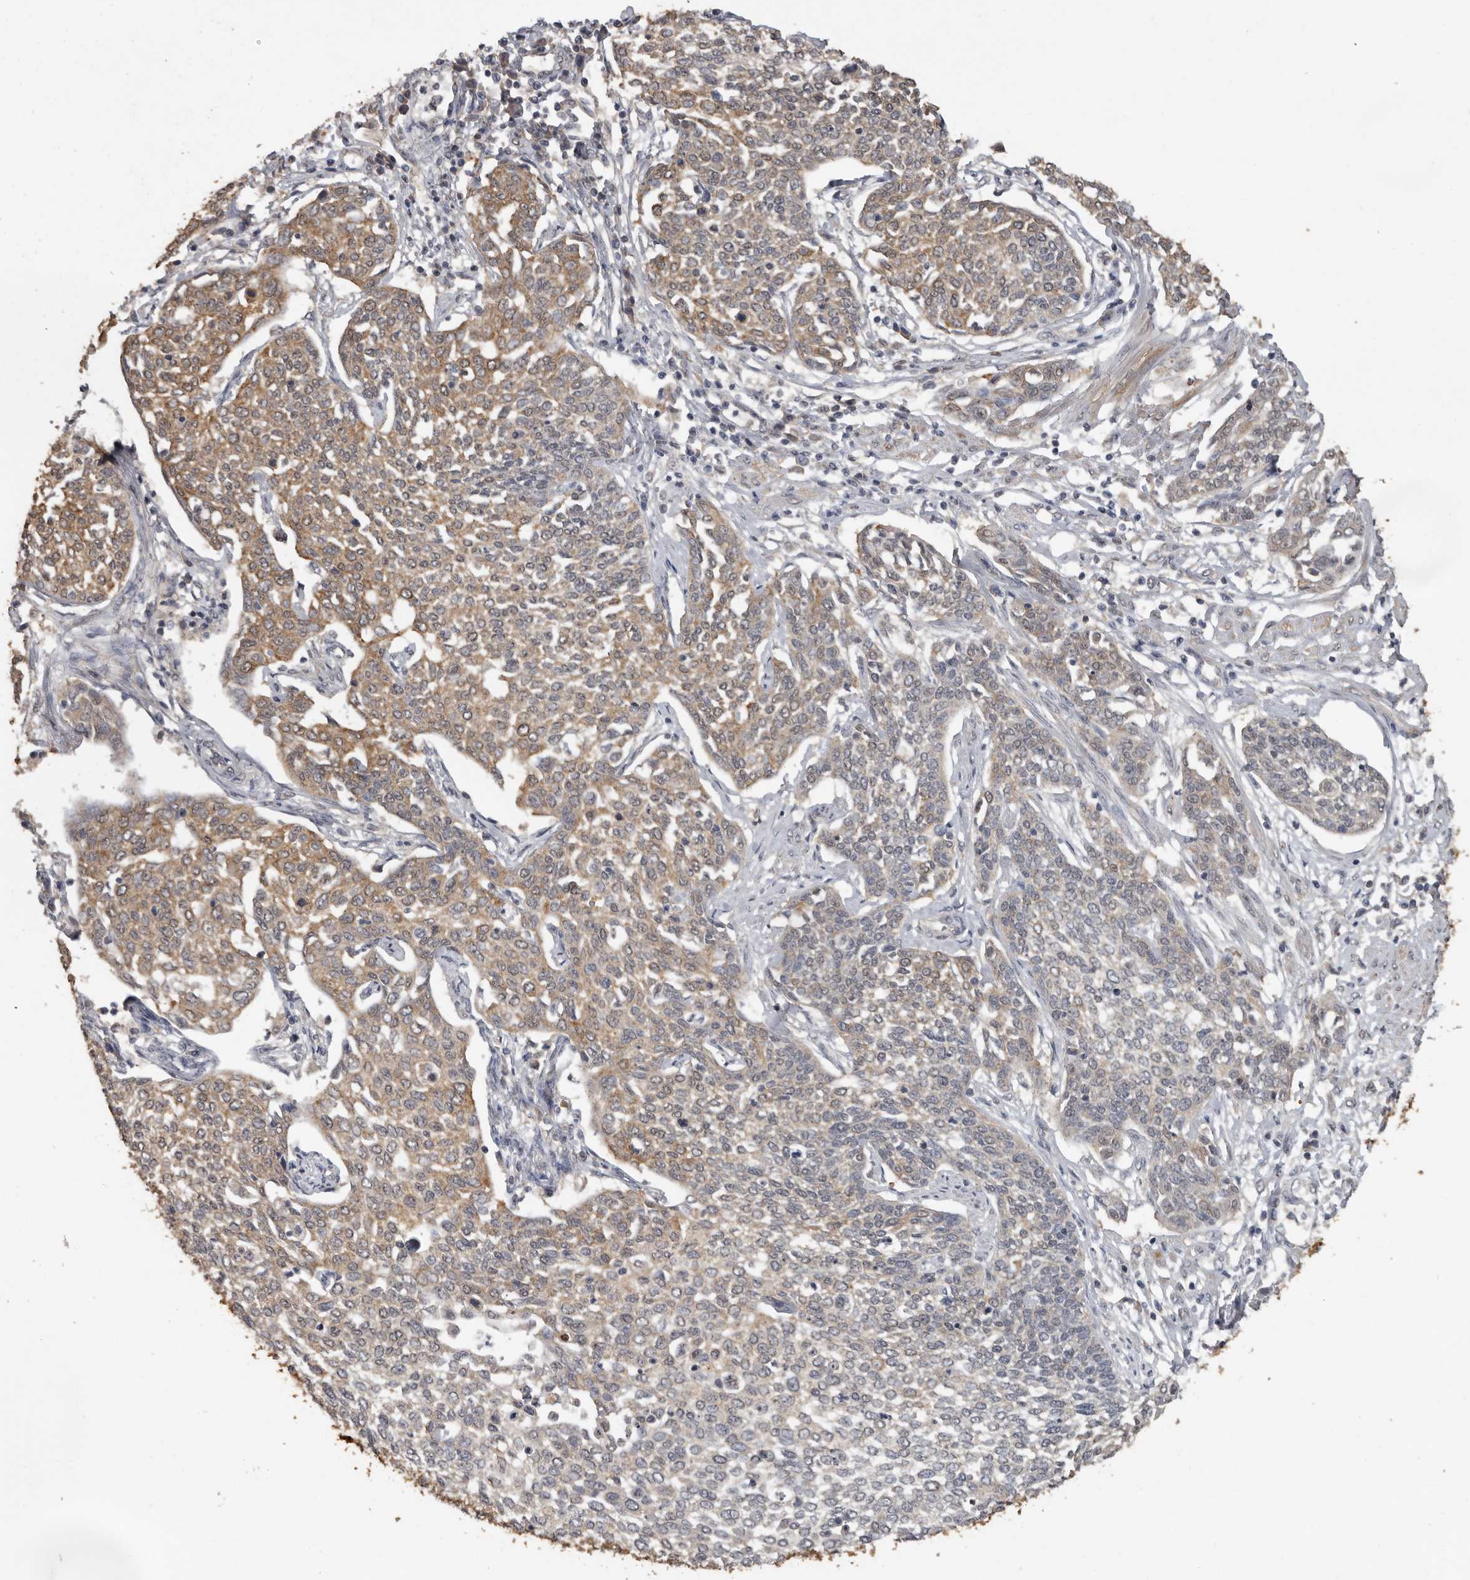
{"staining": {"intensity": "moderate", "quantity": ">75%", "location": "cytoplasmic/membranous"}, "tissue": "cervical cancer", "cell_type": "Tumor cells", "image_type": "cancer", "snomed": [{"axis": "morphology", "description": "Squamous cell carcinoma, NOS"}, {"axis": "topography", "description": "Cervix"}], "caption": "High-magnification brightfield microscopy of cervical cancer (squamous cell carcinoma) stained with DAB (brown) and counterstained with hematoxylin (blue). tumor cells exhibit moderate cytoplasmic/membranous positivity is present in about>75% of cells. (Brightfield microscopy of DAB IHC at high magnification).", "gene": "MTF1", "patient": {"sex": "female", "age": 34}}